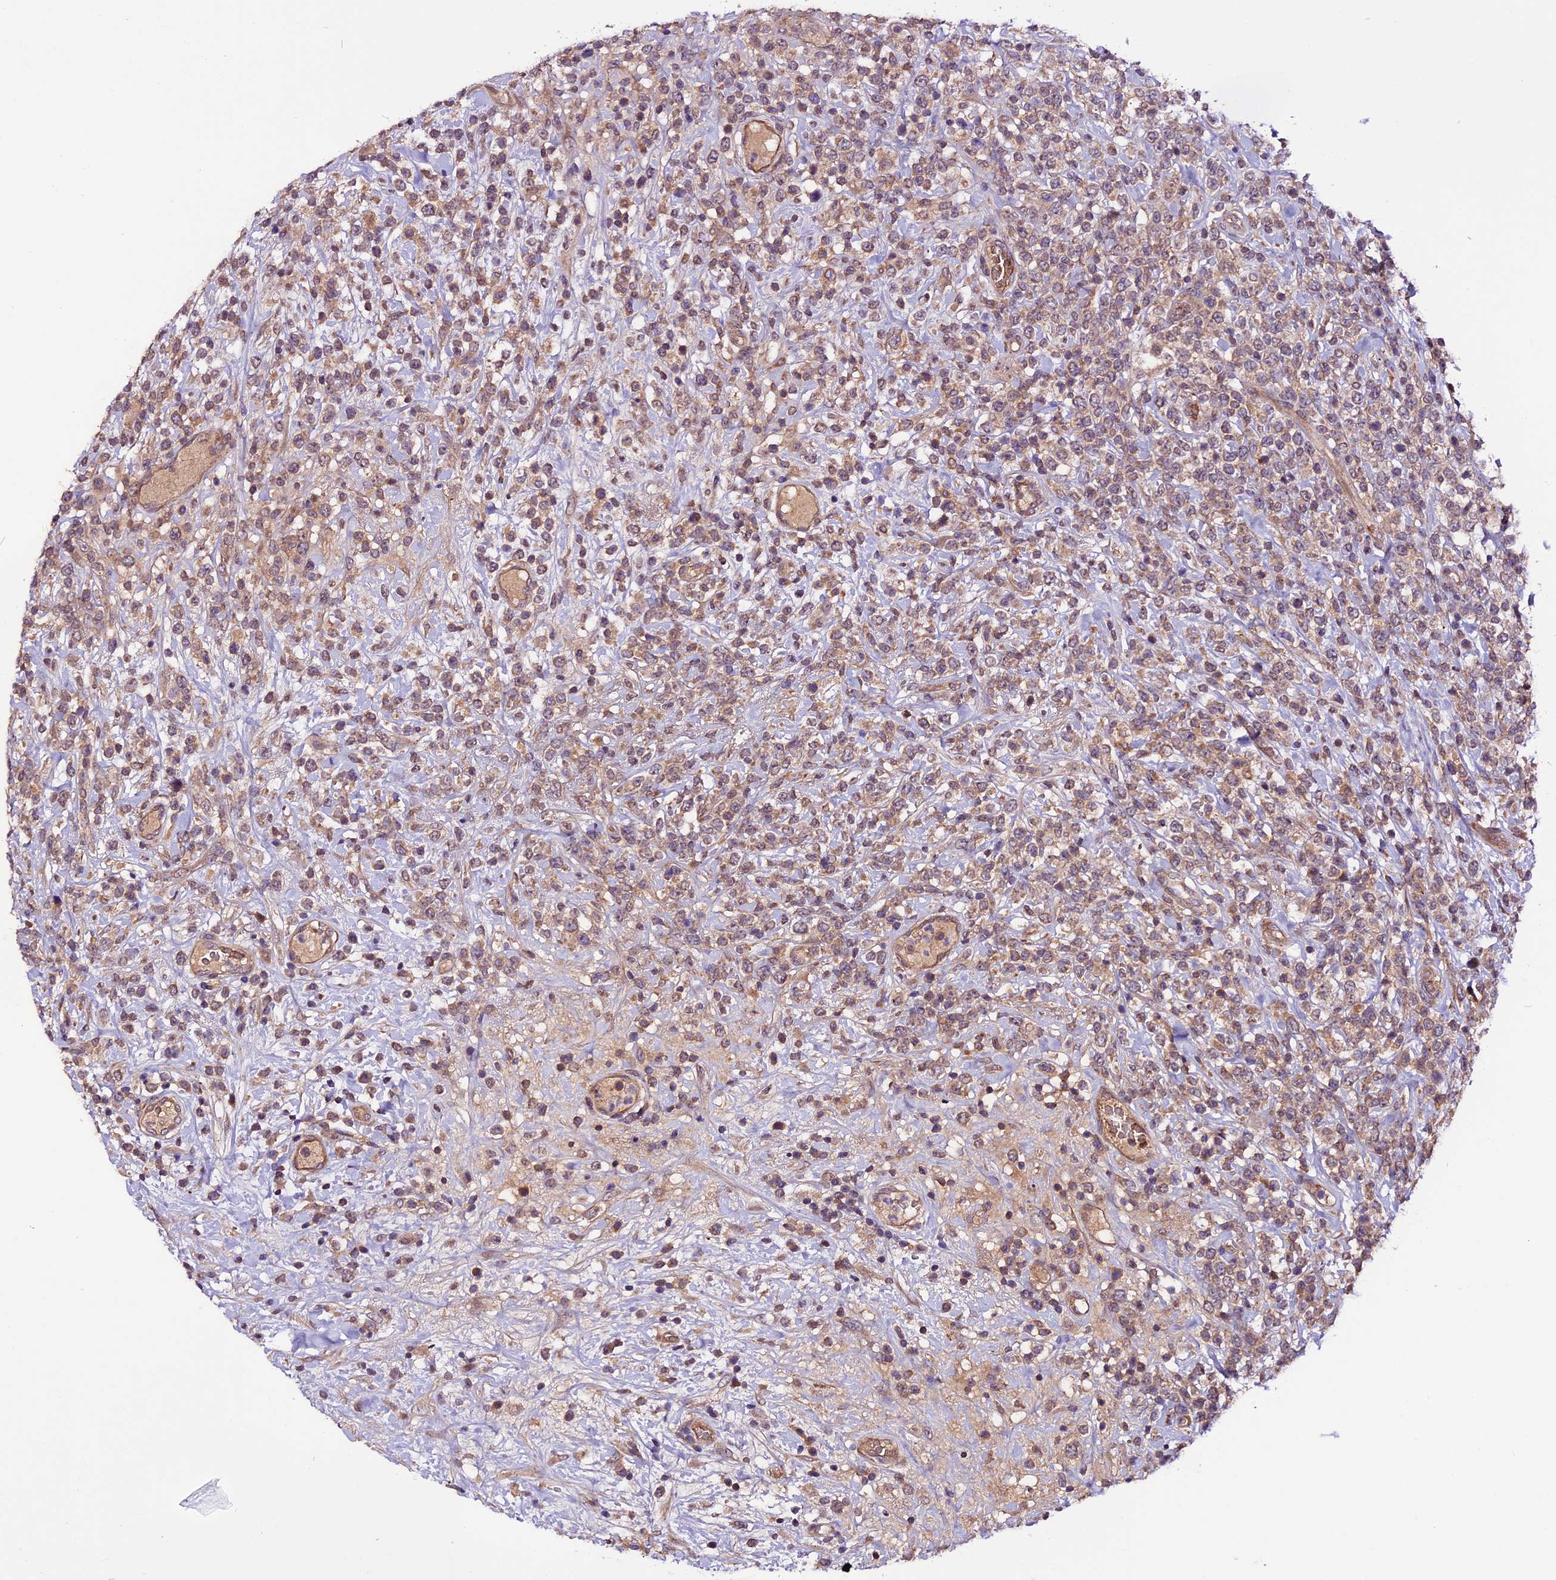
{"staining": {"intensity": "moderate", "quantity": ">75%", "location": "cytoplasmic/membranous"}, "tissue": "lymphoma", "cell_type": "Tumor cells", "image_type": "cancer", "snomed": [{"axis": "morphology", "description": "Malignant lymphoma, non-Hodgkin's type, High grade"}, {"axis": "topography", "description": "Colon"}], "caption": "A brown stain labels moderate cytoplasmic/membranous positivity of a protein in malignant lymphoma, non-Hodgkin's type (high-grade) tumor cells.", "gene": "RINL", "patient": {"sex": "female", "age": 53}}